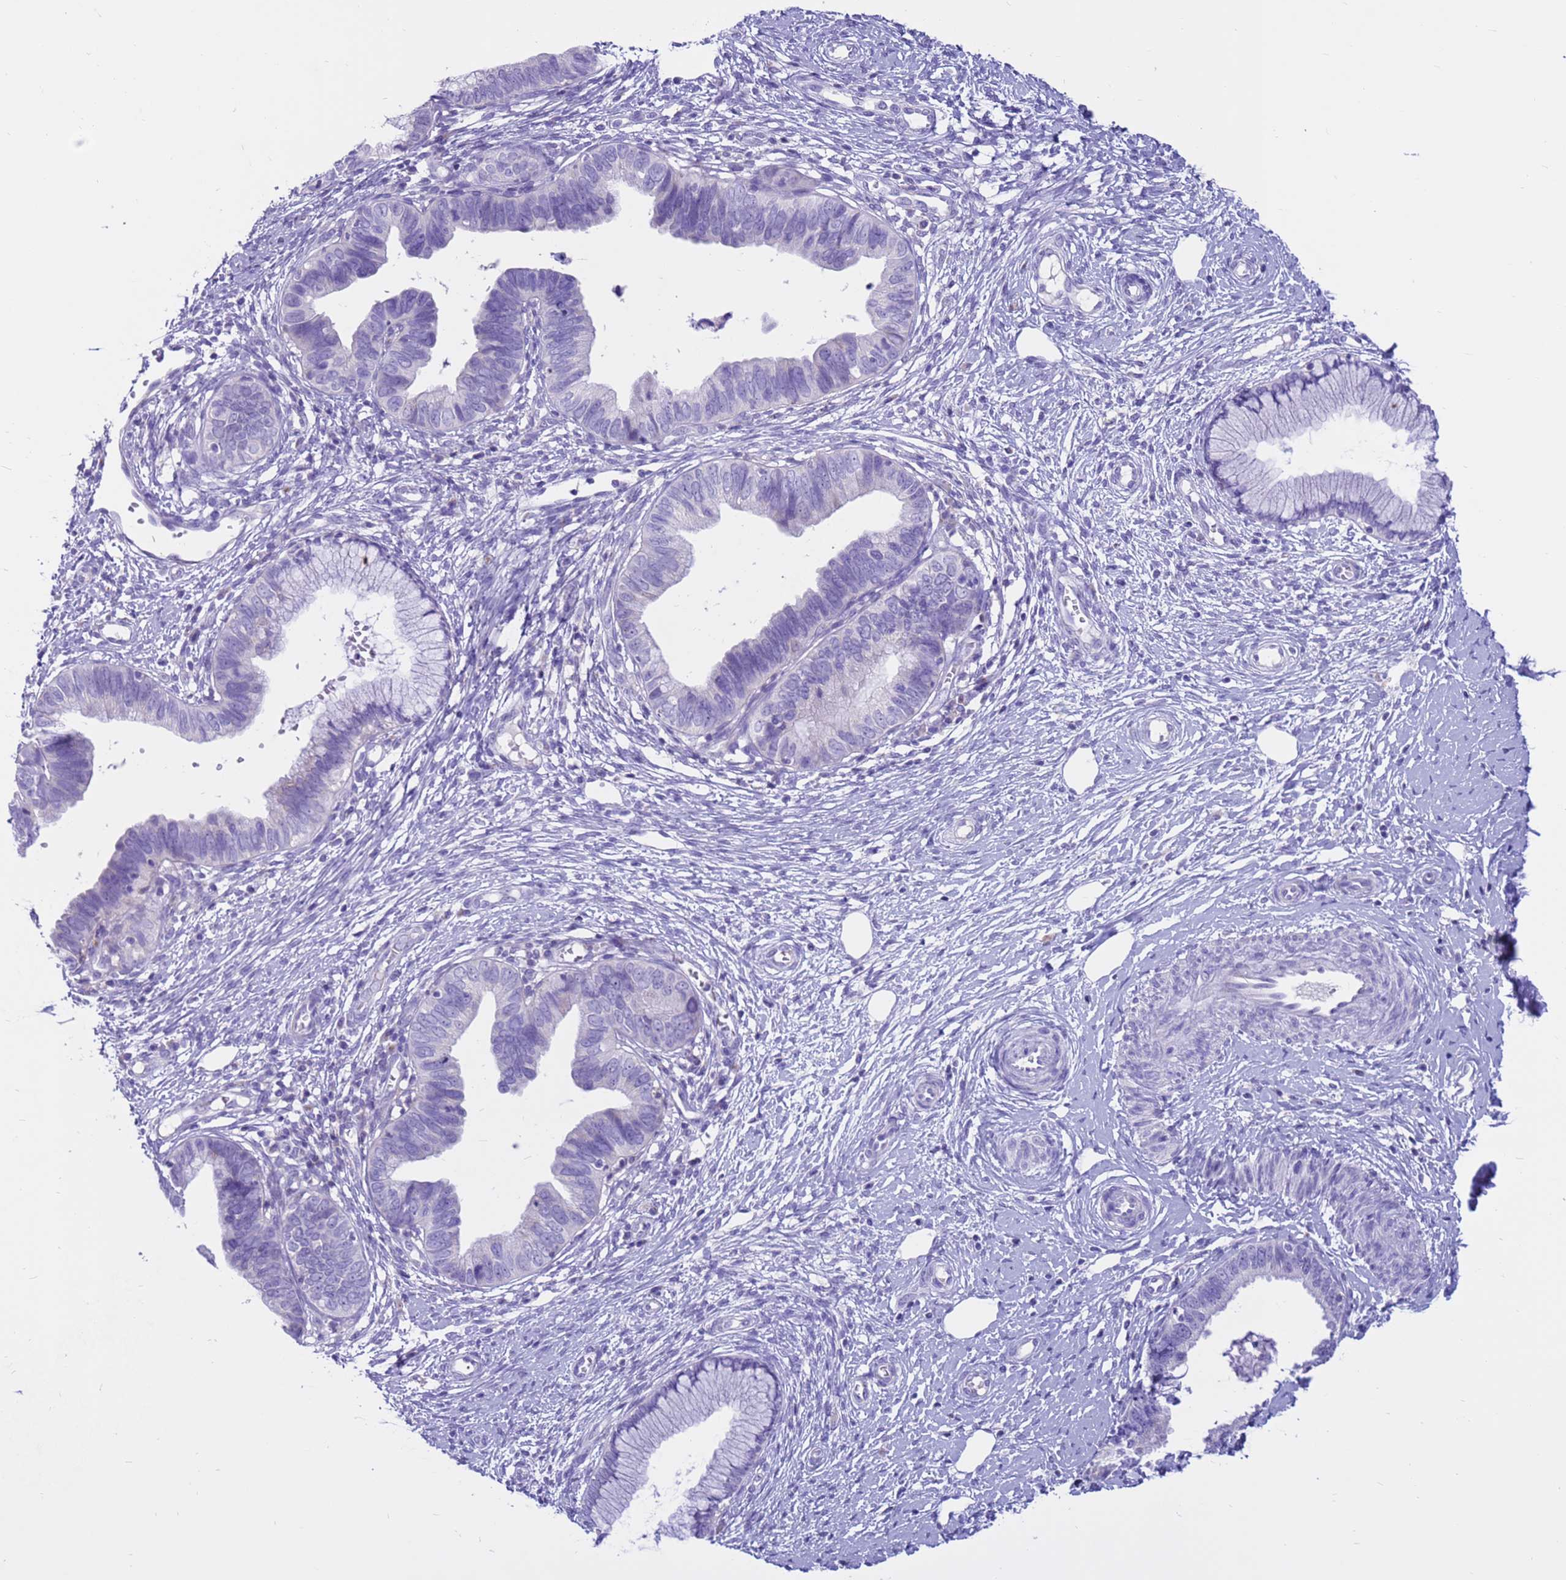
{"staining": {"intensity": "negative", "quantity": "none", "location": "none"}, "tissue": "cervical cancer", "cell_type": "Tumor cells", "image_type": "cancer", "snomed": [{"axis": "morphology", "description": "Adenocarcinoma, NOS"}, {"axis": "topography", "description": "Cervix"}], "caption": "This photomicrograph is of adenocarcinoma (cervical) stained with immunohistochemistry (IHC) to label a protein in brown with the nuclei are counter-stained blue. There is no positivity in tumor cells.", "gene": "PDE10A", "patient": {"sex": "female", "age": 36}}